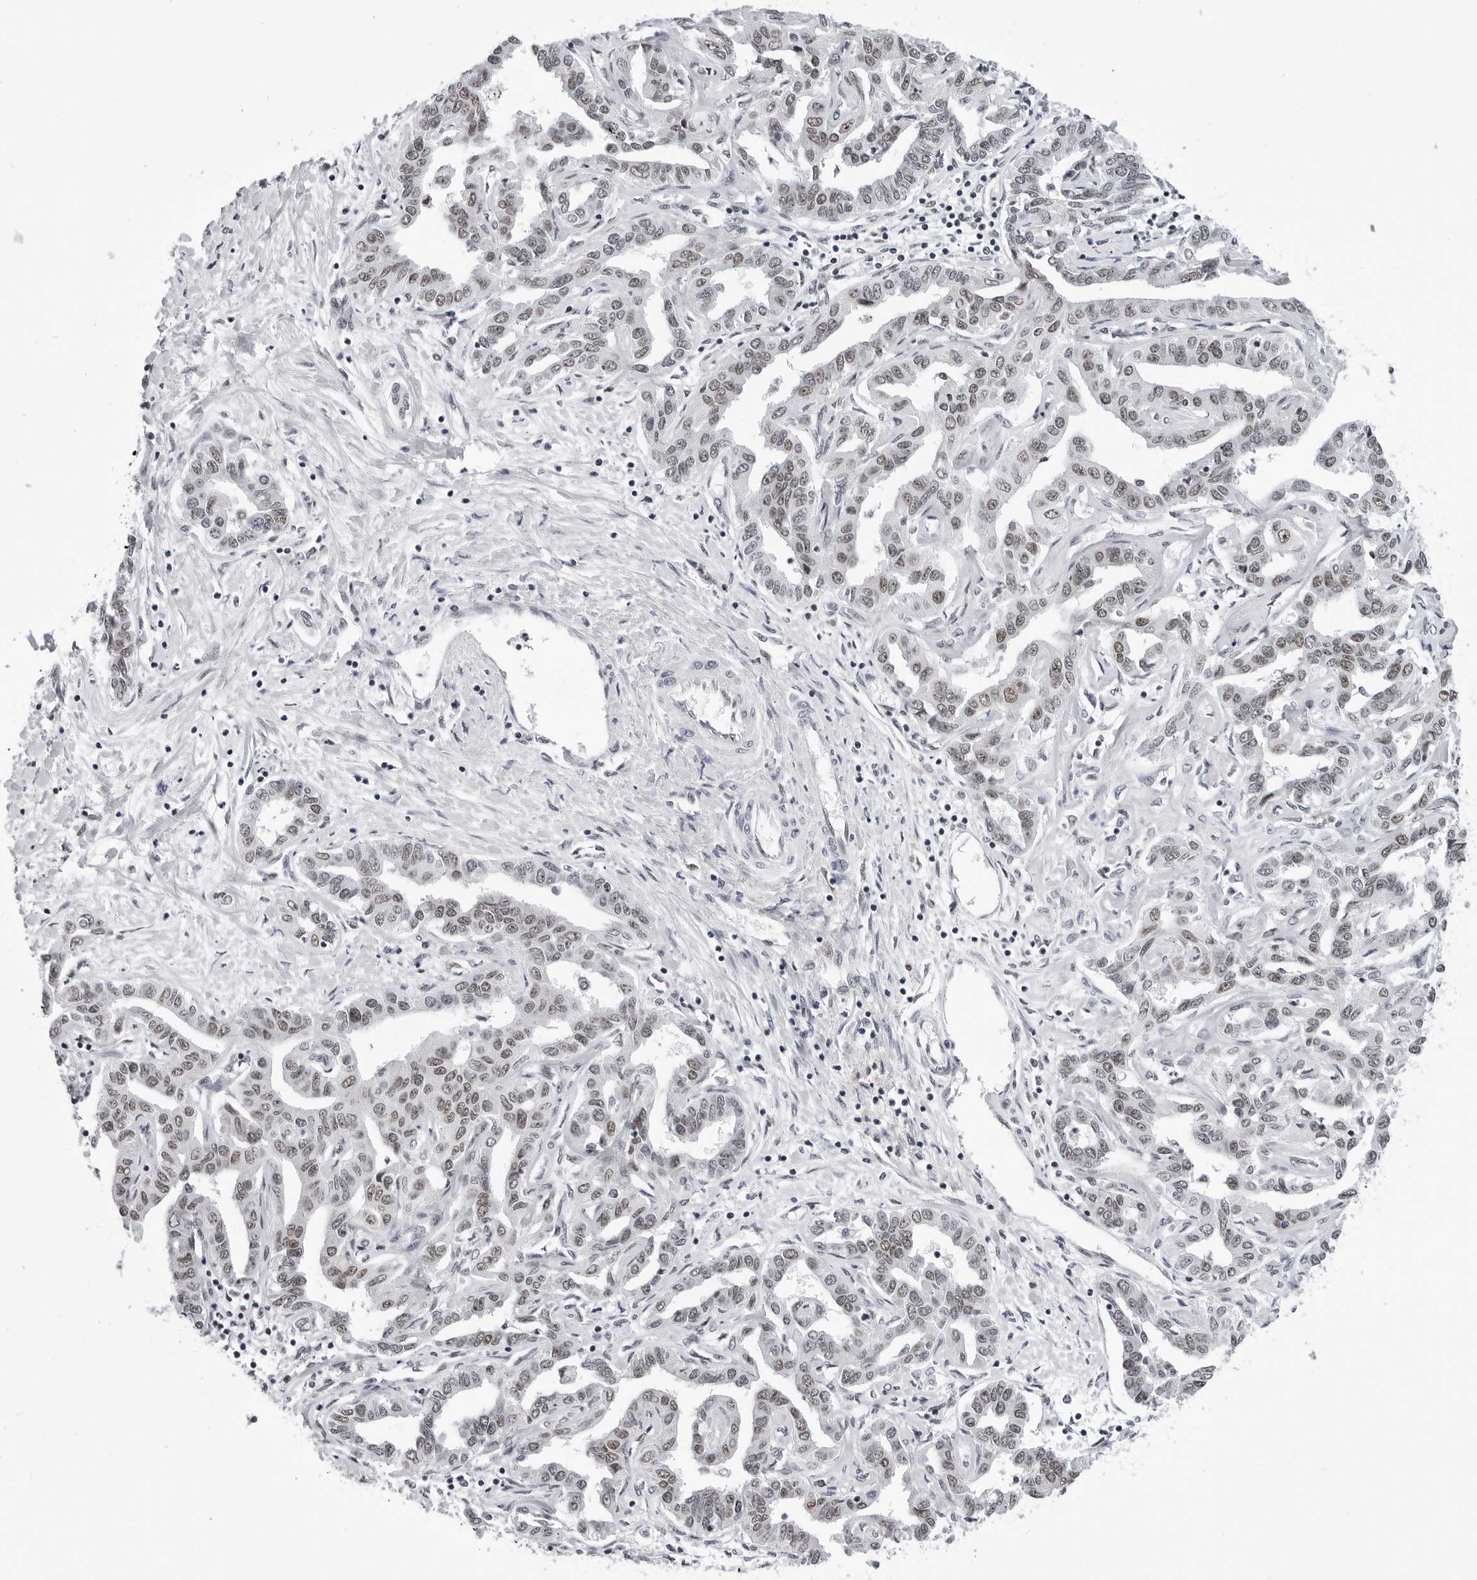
{"staining": {"intensity": "weak", "quantity": ">75%", "location": "nuclear"}, "tissue": "liver cancer", "cell_type": "Tumor cells", "image_type": "cancer", "snomed": [{"axis": "morphology", "description": "Cholangiocarcinoma"}, {"axis": "topography", "description": "Liver"}], "caption": "Protein expression analysis of human liver cancer (cholangiocarcinoma) reveals weak nuclear expression in approximately >75% of tumor cells.", "gene": "SF3B4", "patient": {"sex": "male", "age": 59}}